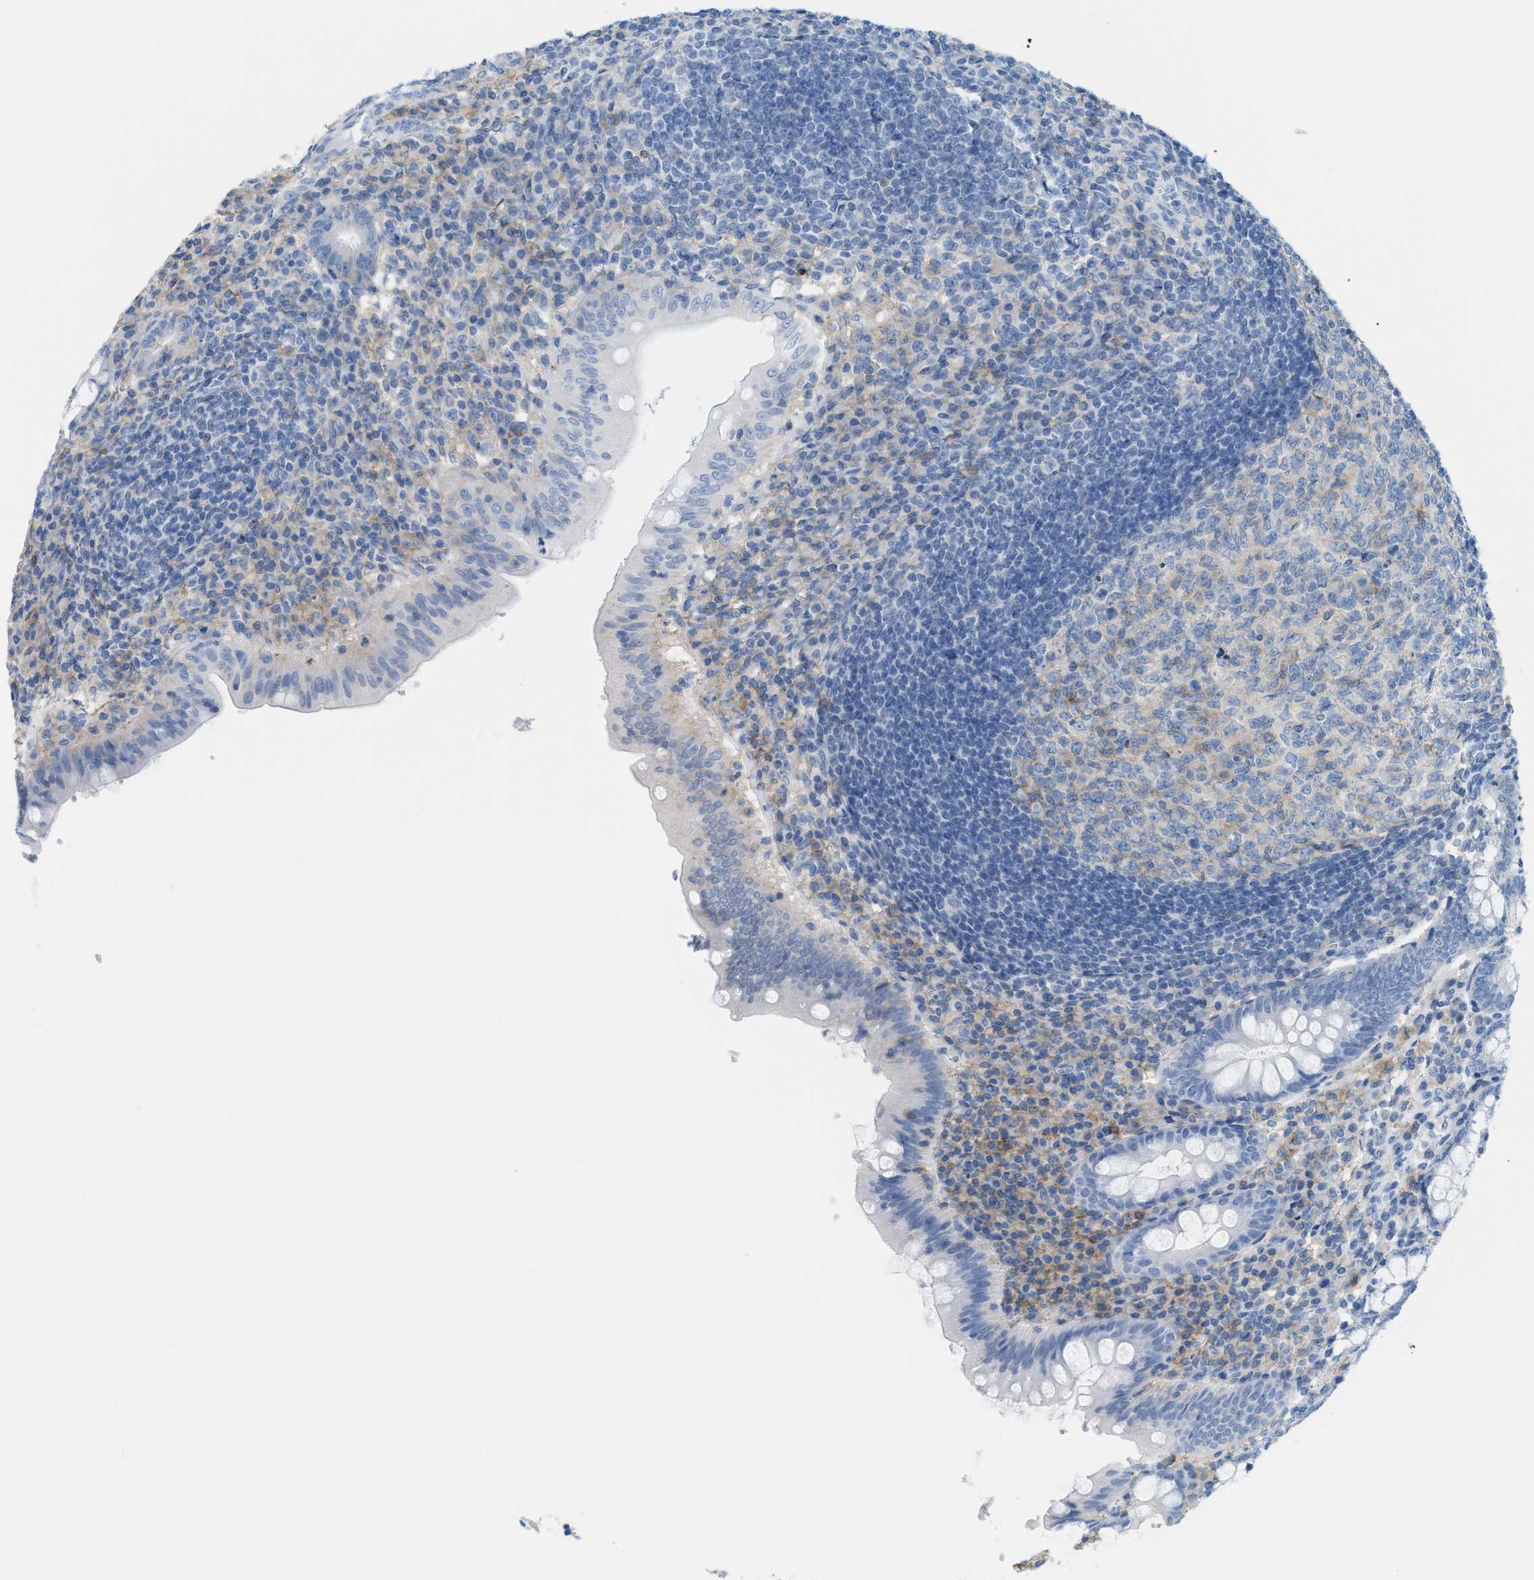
{"staining": {"intensity": "negative", "quantity": "none", "location": "none"}, "tissue": "appendix", "cell_type": "Glandular cells", "image_type": "normal", "snomed": [{"axis": "morphology", "description": "Normal tissue, NOS"}, {"axis": "topography", "description": "Appendix"}], "caption": "Immunohistochemistry image of benign appendix: appendix stained with DAB demonstrates no significant protein staining in glandular cells.", "gene": "SLC3A2", "patient": {"sex": "male", "age": 56}}